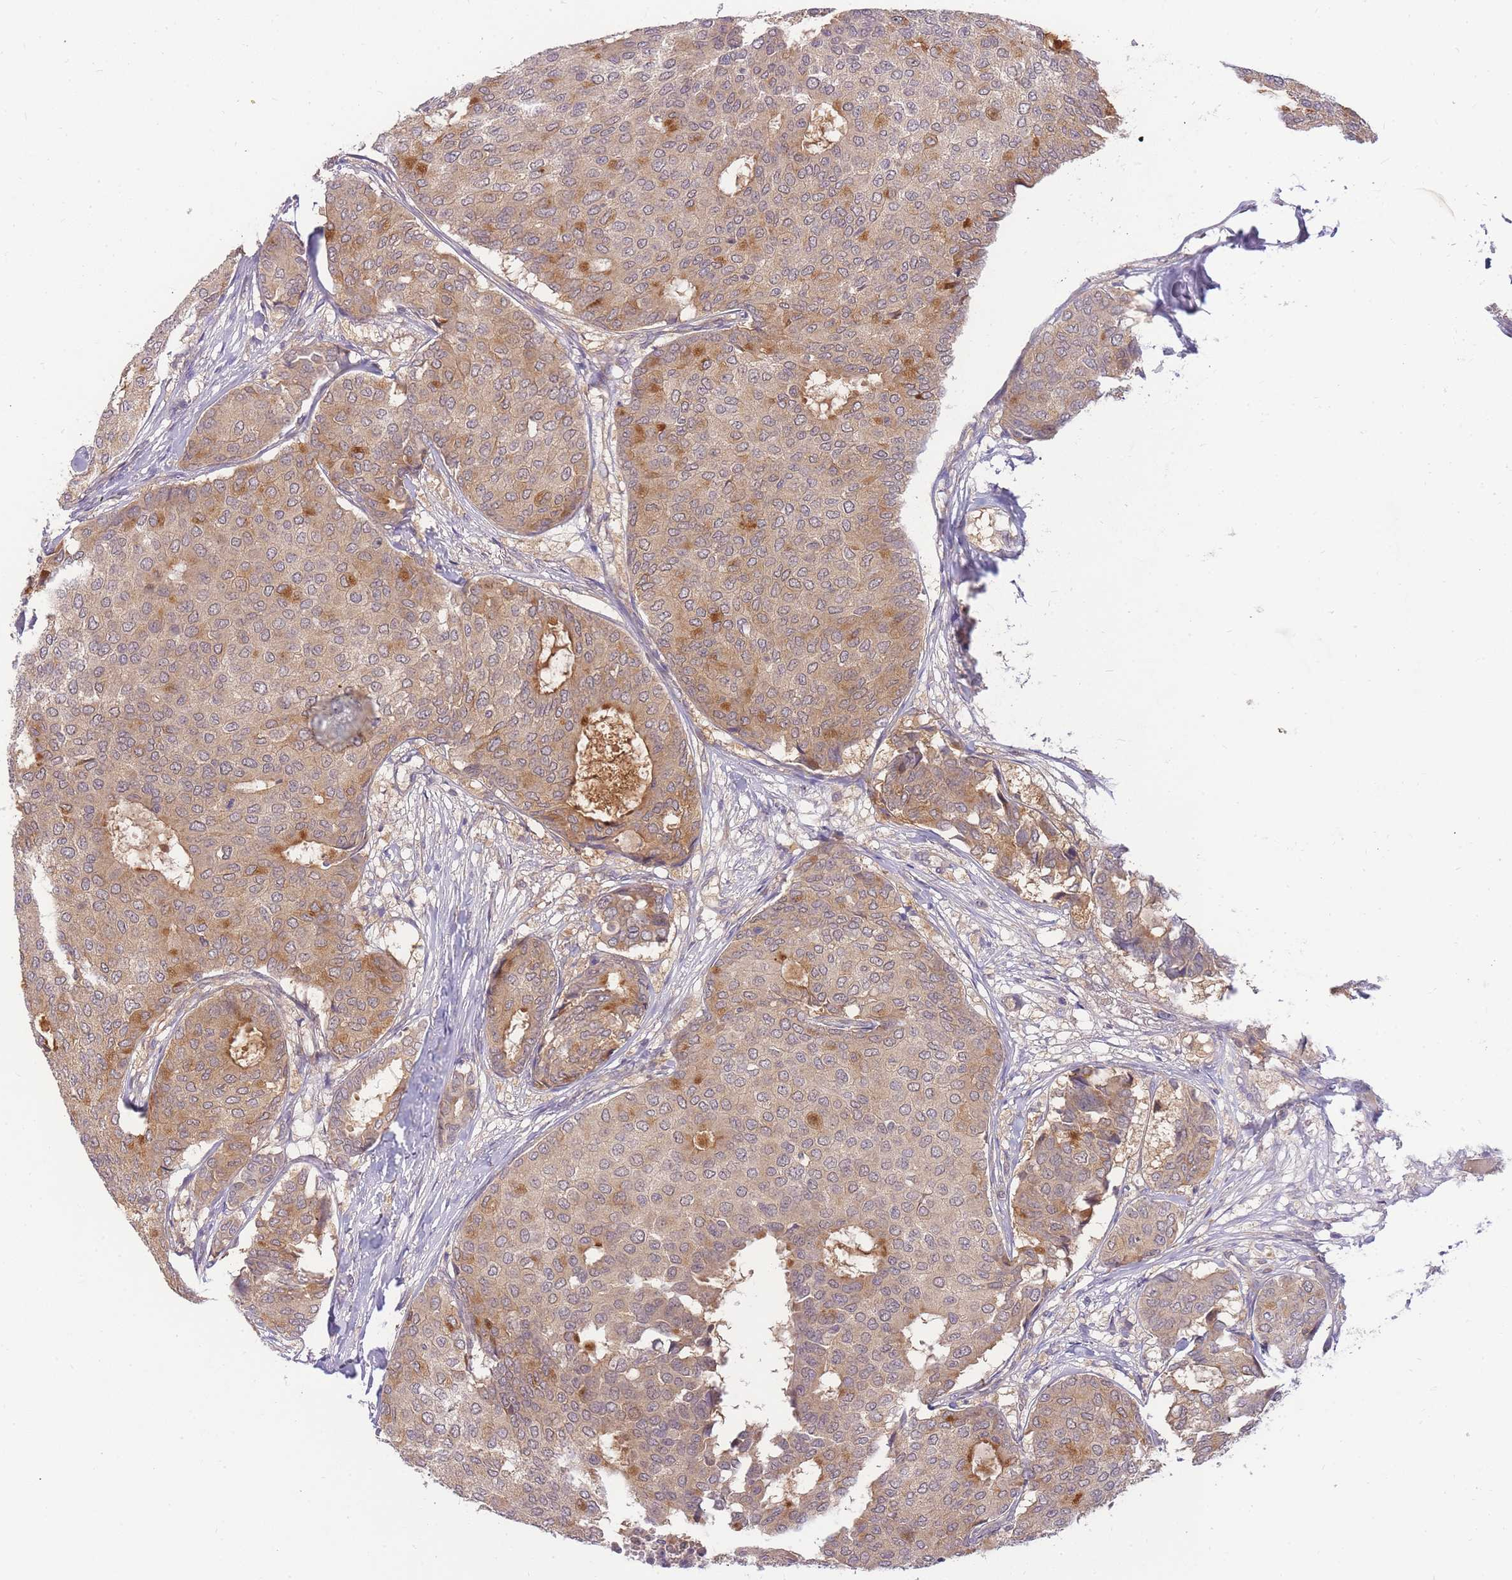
{"staining": {"intensity": "weak", "quantity": ">75%", "location": "cytoplasmic/membranous"}, "tissue": "breast cancer", "cell_type": "Tumor cells", "image_type": "cancer", "snomed": [{"axis": "morphology", "description": "Duct carcinoma"}, {"axis": "topography", "description": "Breast"}], "caption": "Breast cancer (infiltrating ductal carcinoma) stained for a protein demonstrates weak cytoplasmic/membranous positivity in tumor cells.", "gene": "ZNF577", "patient": {"sex": "female", "age": 75}}